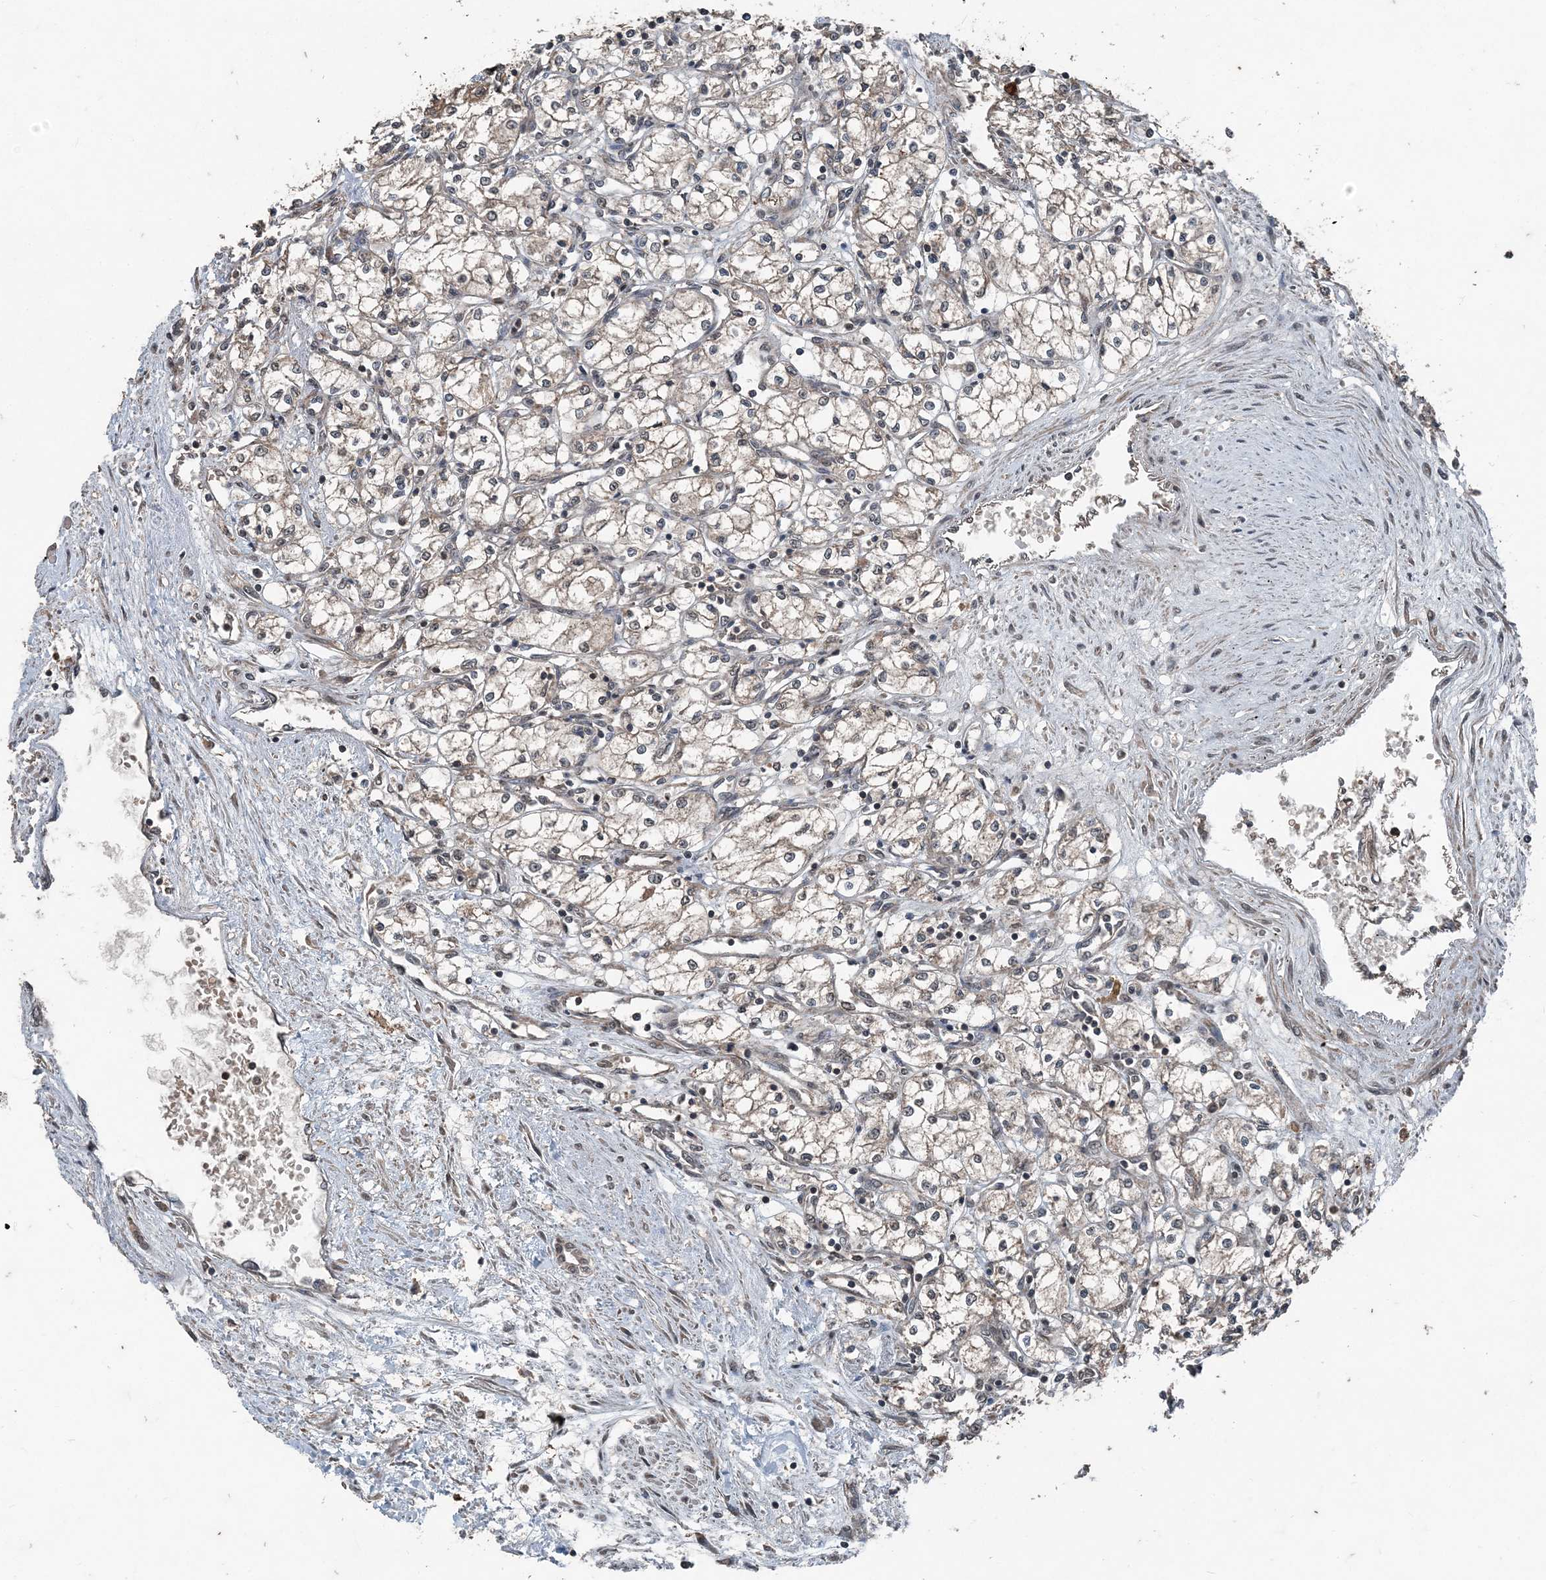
{"staining": {"intensity": "negative", "quantity": "none", "location": "none"}, "tissue": "renal cancer", "cell_type": "Tumor cells", "image_type": "cancer", "snomed": [{"axis": "morphology", "description": "Adenocarcinoma, NOS"}, {"axis": "topography", "description": "Kidney"}], "caption": "The IHC photomicrograph has no significant expression in tumor cells of adenocarcinoma (renal) tissue.", "gene": "CFL1", "patient": {"sex": "male", "age": 59}}